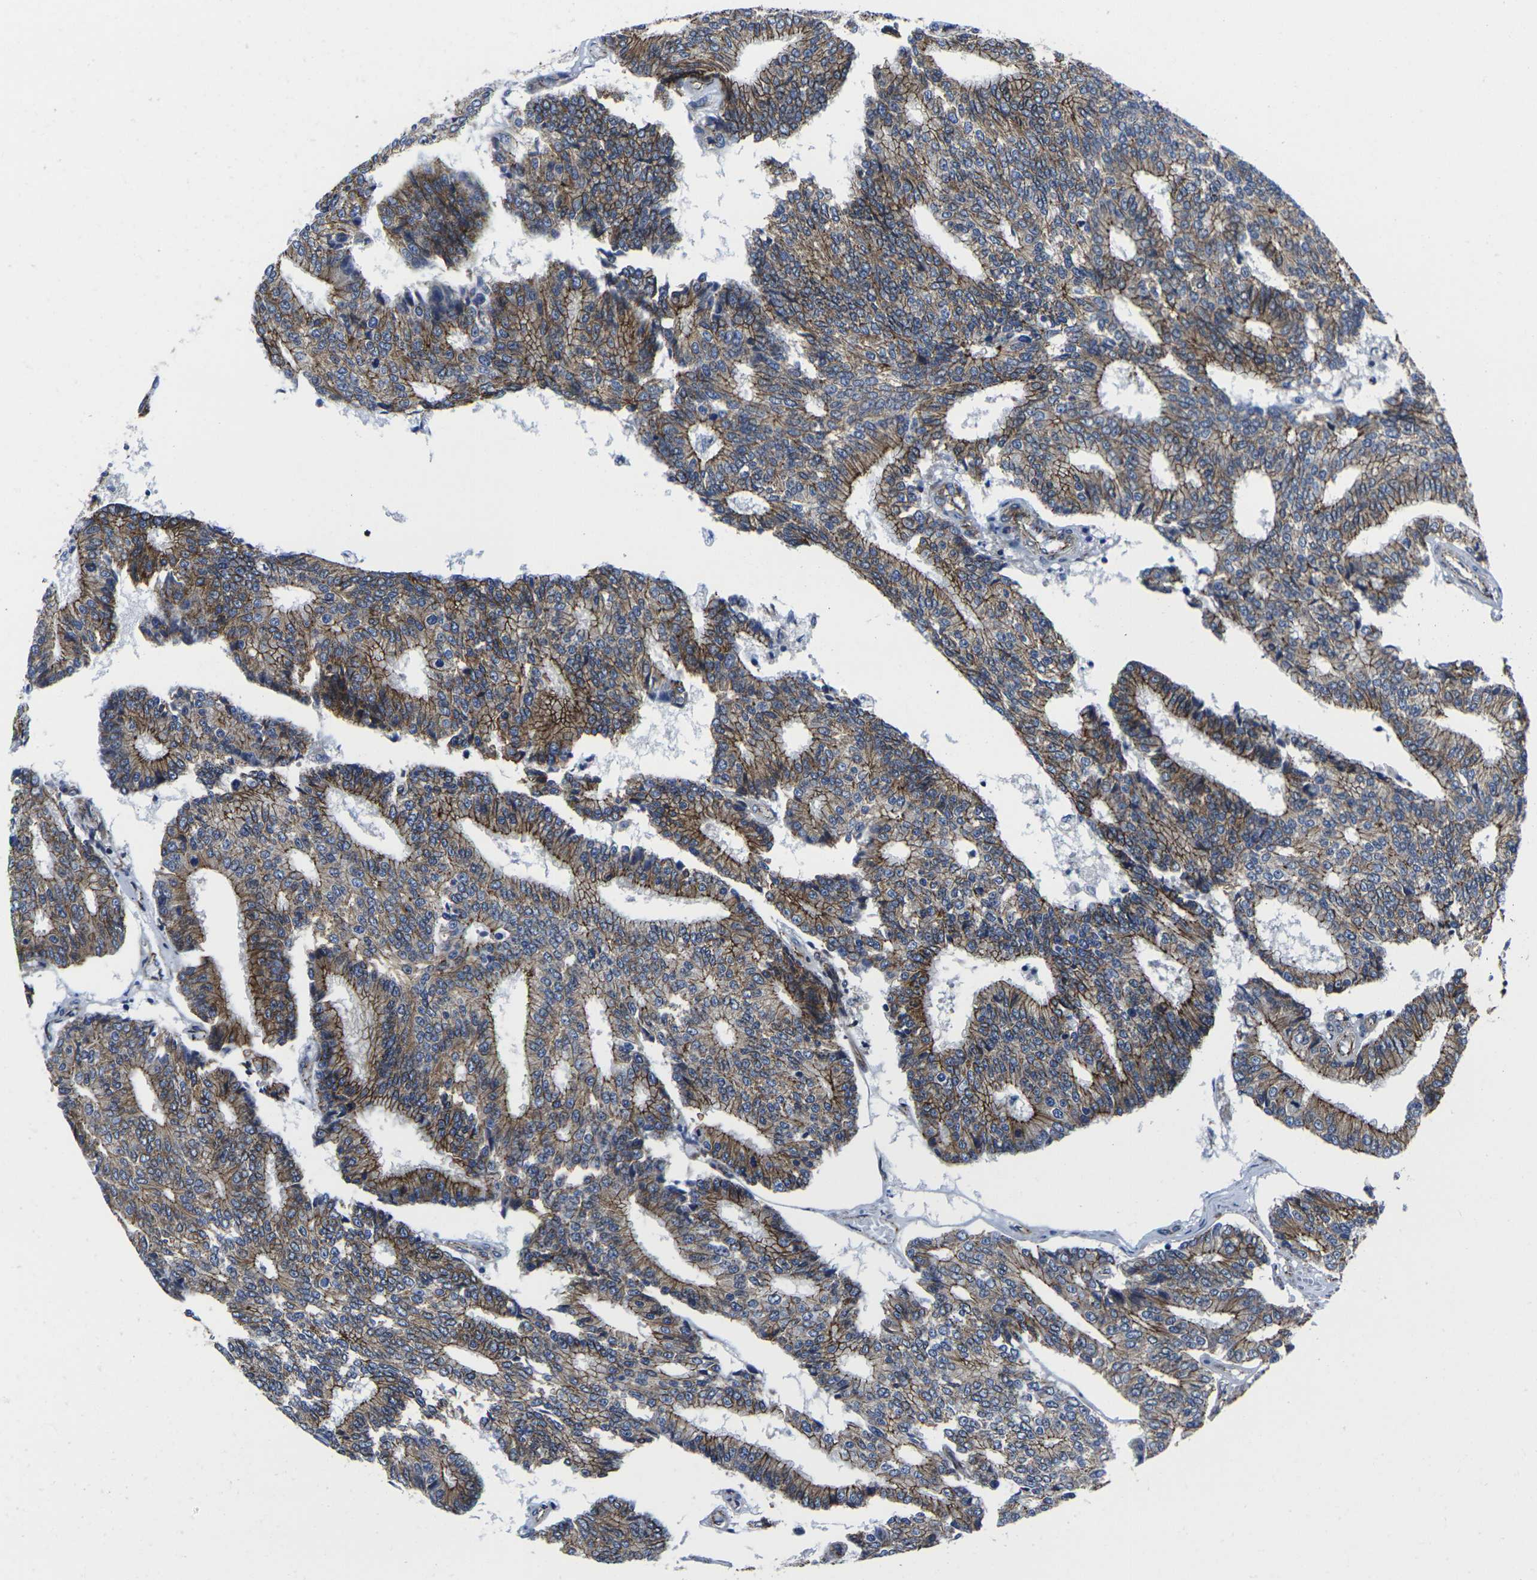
{"staining": {"intensity": "moderate", "quantity": ">75%", "location": "cytoplasmic/membranous"}, "tissue": "prostate cancer", "cell_type": "Tumor cells", "image_type": "cancer", "snomed": [{"axis": "morphology", "description": "Adenocarcinoma, Low grade"}, {"axis": "topography", "description": "Prostate"}], "caption": "The image exhibits a brown stain indicating the presence of a protein in the cytoplasmic/membranous of tumor cells in prostate cancer.", "gene": "NUMB", "patient": {"sex": "male", "age": 59}}